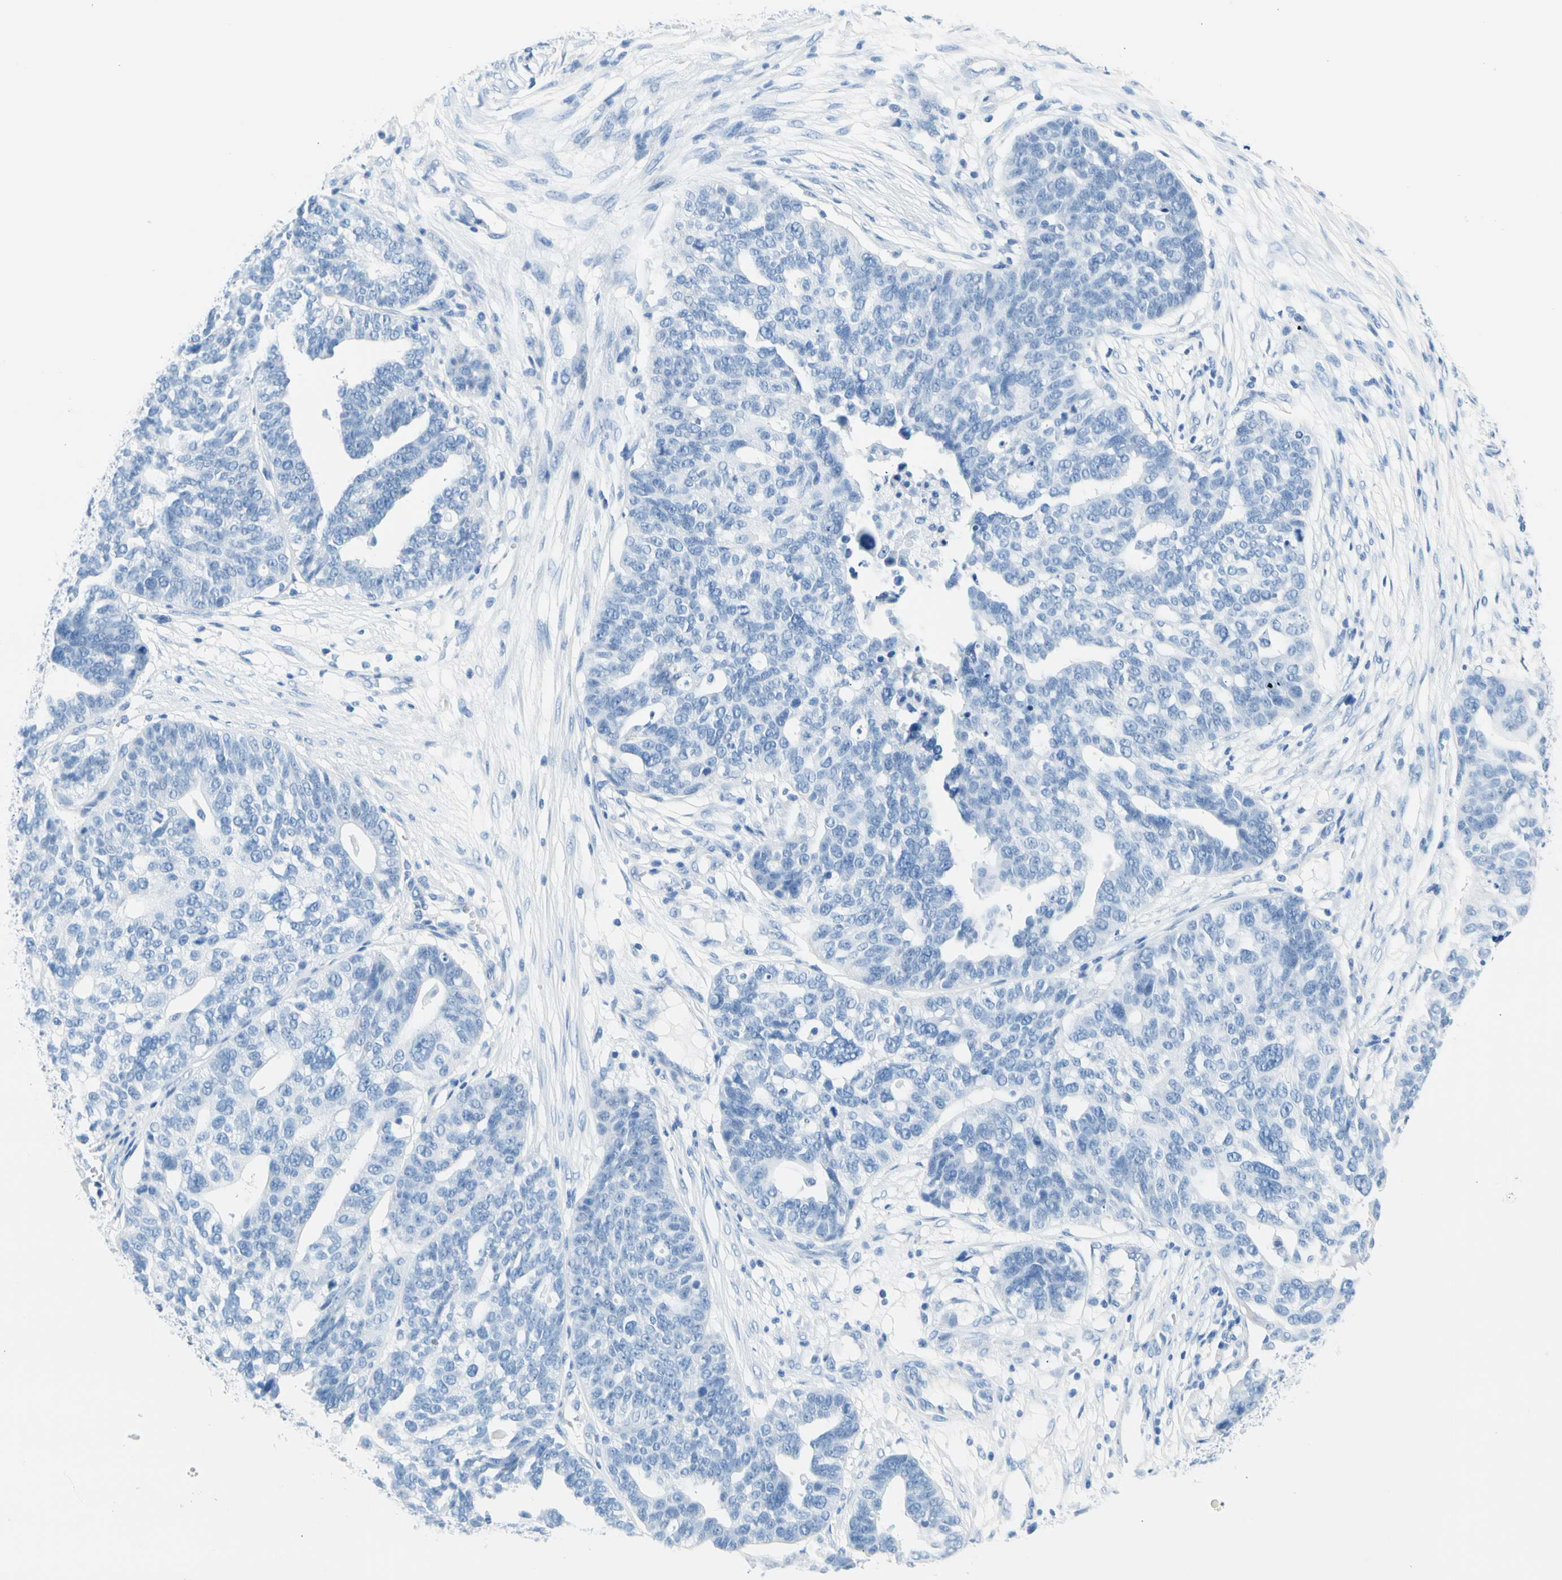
{"staining": {"intensity": "negative", "quantity": "none", "location": "none"}, "tissue": "ovarian cancer", "cell_type": "Tumor cells", "image_type": "cancer", "snomed": [{"axis": "morphology", "description": "Cystadenocarcinoma, serous, NOS"}, {"axis": "topography", "description": "Ovary"}], "caption": "Tumor cells show no significant staining in ovarian serous cystadenocarcinoma.", "gene": "CEL", "patient": {"sex": "female", "age": 59}}